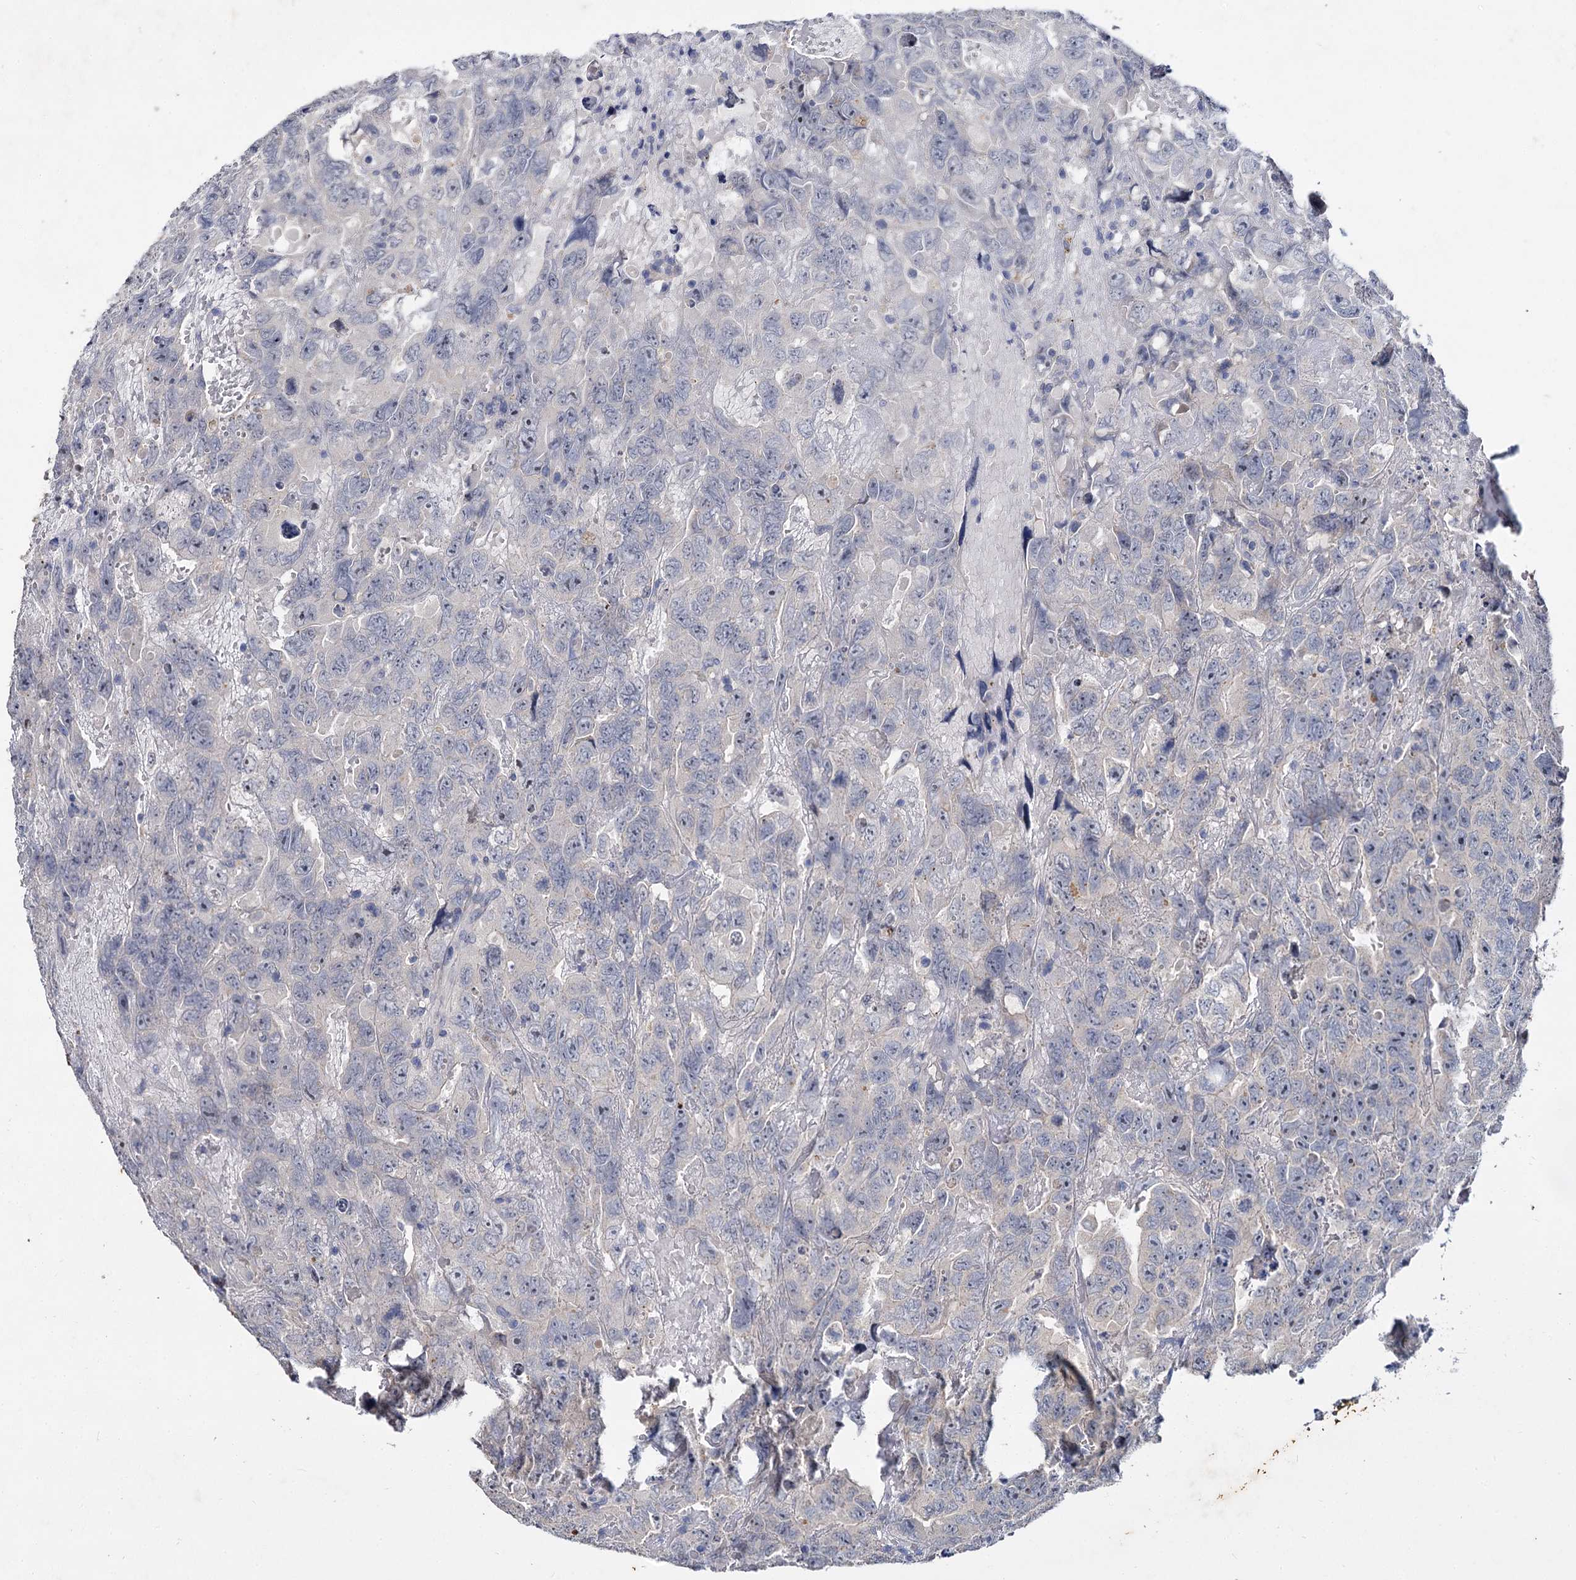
{"staining": {"intensity": "negative", "quantity": "none", "location": "none"}, "tissue": "testis cancer", "cell_type": "Tumor cells", "image_type": "cancer", "snomed": [{"axis": "morphology", "description": "Carcinoma, Embryonal, NOS"}, {"axis": "topography", "description": "Testis"}], "caption": "Tumor cells are negative for brown protein staining in testis embryonal carcinoma.", "gene": "ATP9A", "patient": {"sex": "male", "age": 45}}